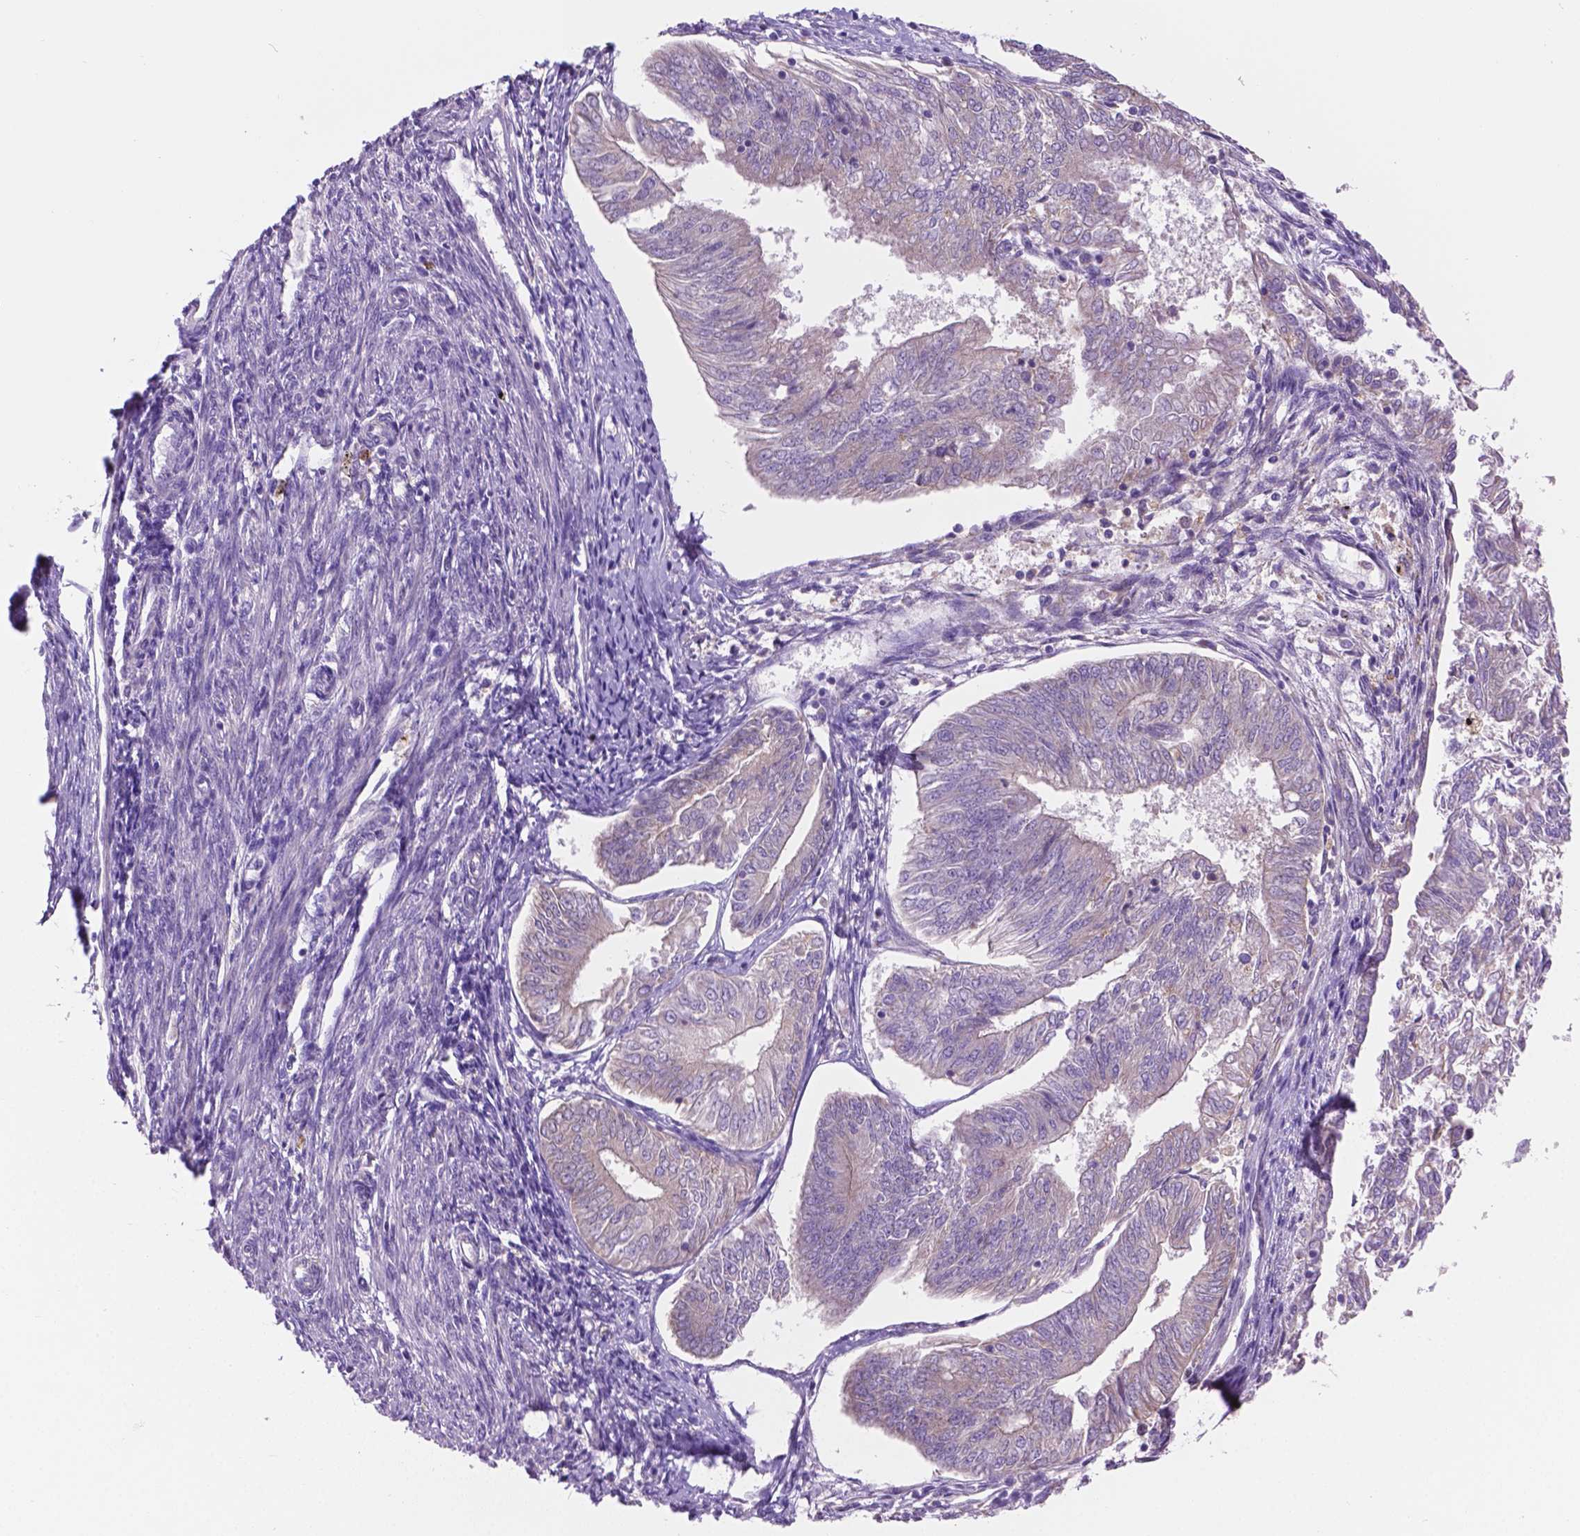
{"staining": {"intensity": "negative", "quantity": "none", "location": "none"}, "tissue": "endometrial cancer", "cell_type": "Tumor cells", "image_type": "cancer", "snomed": [{"axis": "morphology", "description": "Adenocarcinoma, NOS"}, {"axis": "topography", "description": "Endometrium"}], "caption": "Tumor cells are negative for brown protein staining in endometrial cancer. (DAB immunohistochemistry visualized using brightfield microscopy, high magnification).", "gene": "CDH7", "patient": {"sex": "female", "age": 58}}